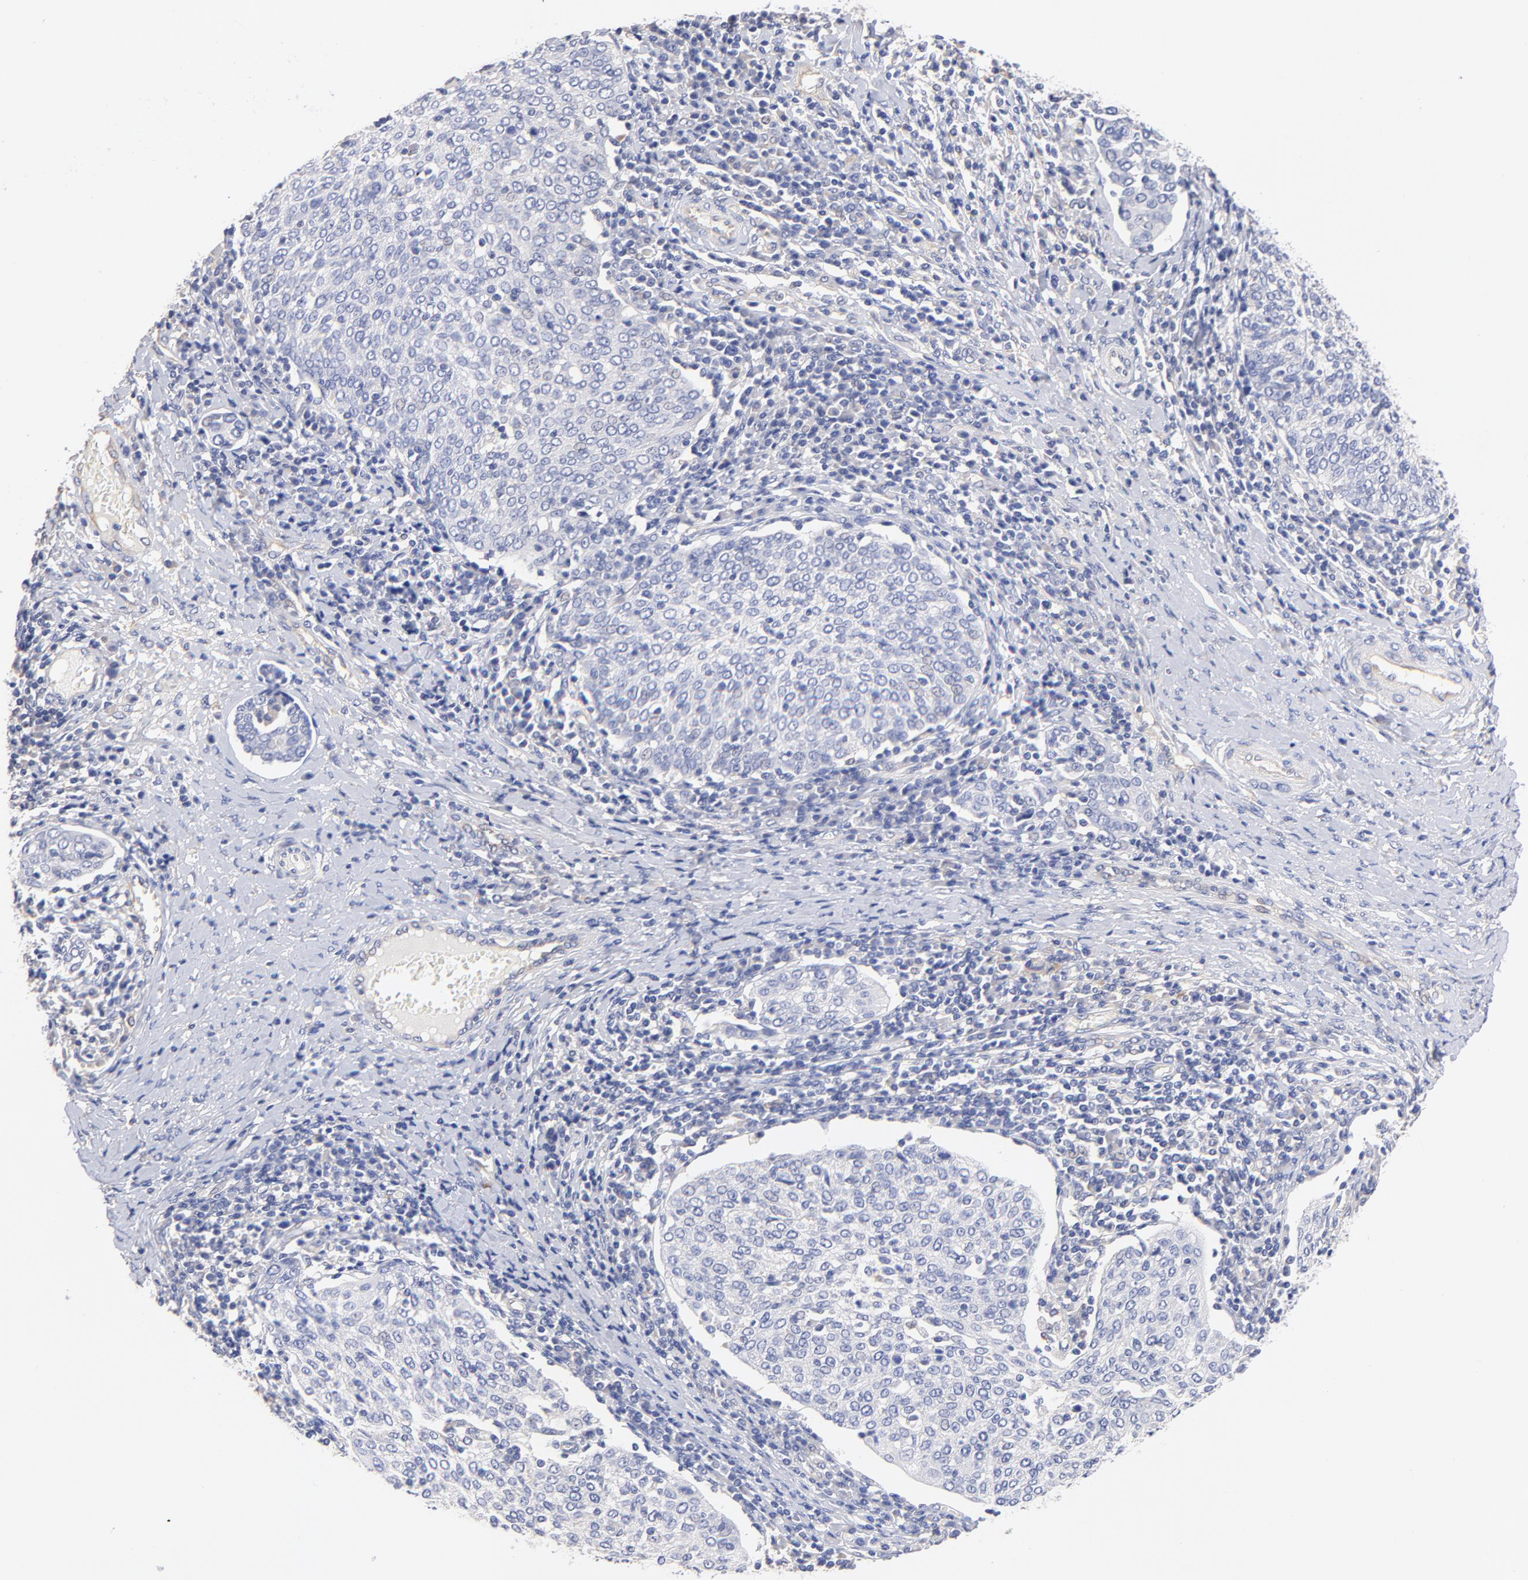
{"staining": {"intensity": "negative", "quantity": "none", "location": "none"}, "tissue": "cervical cancer", "cell_type": "Tumor cells", "image_type": "cancer", "snomed": [{"axis": "morphology", "description": "Squamous cell carcinoma, NOS"}, {"axis": "topography", "description": "Cervix"}], "caption": "Photomicrograph shows no protein positivity in tumor cells of cervical squamous cell carcinoma tissue.", "gene": "HS3ST1", "patient": {"sex": "female", "age": 40}}